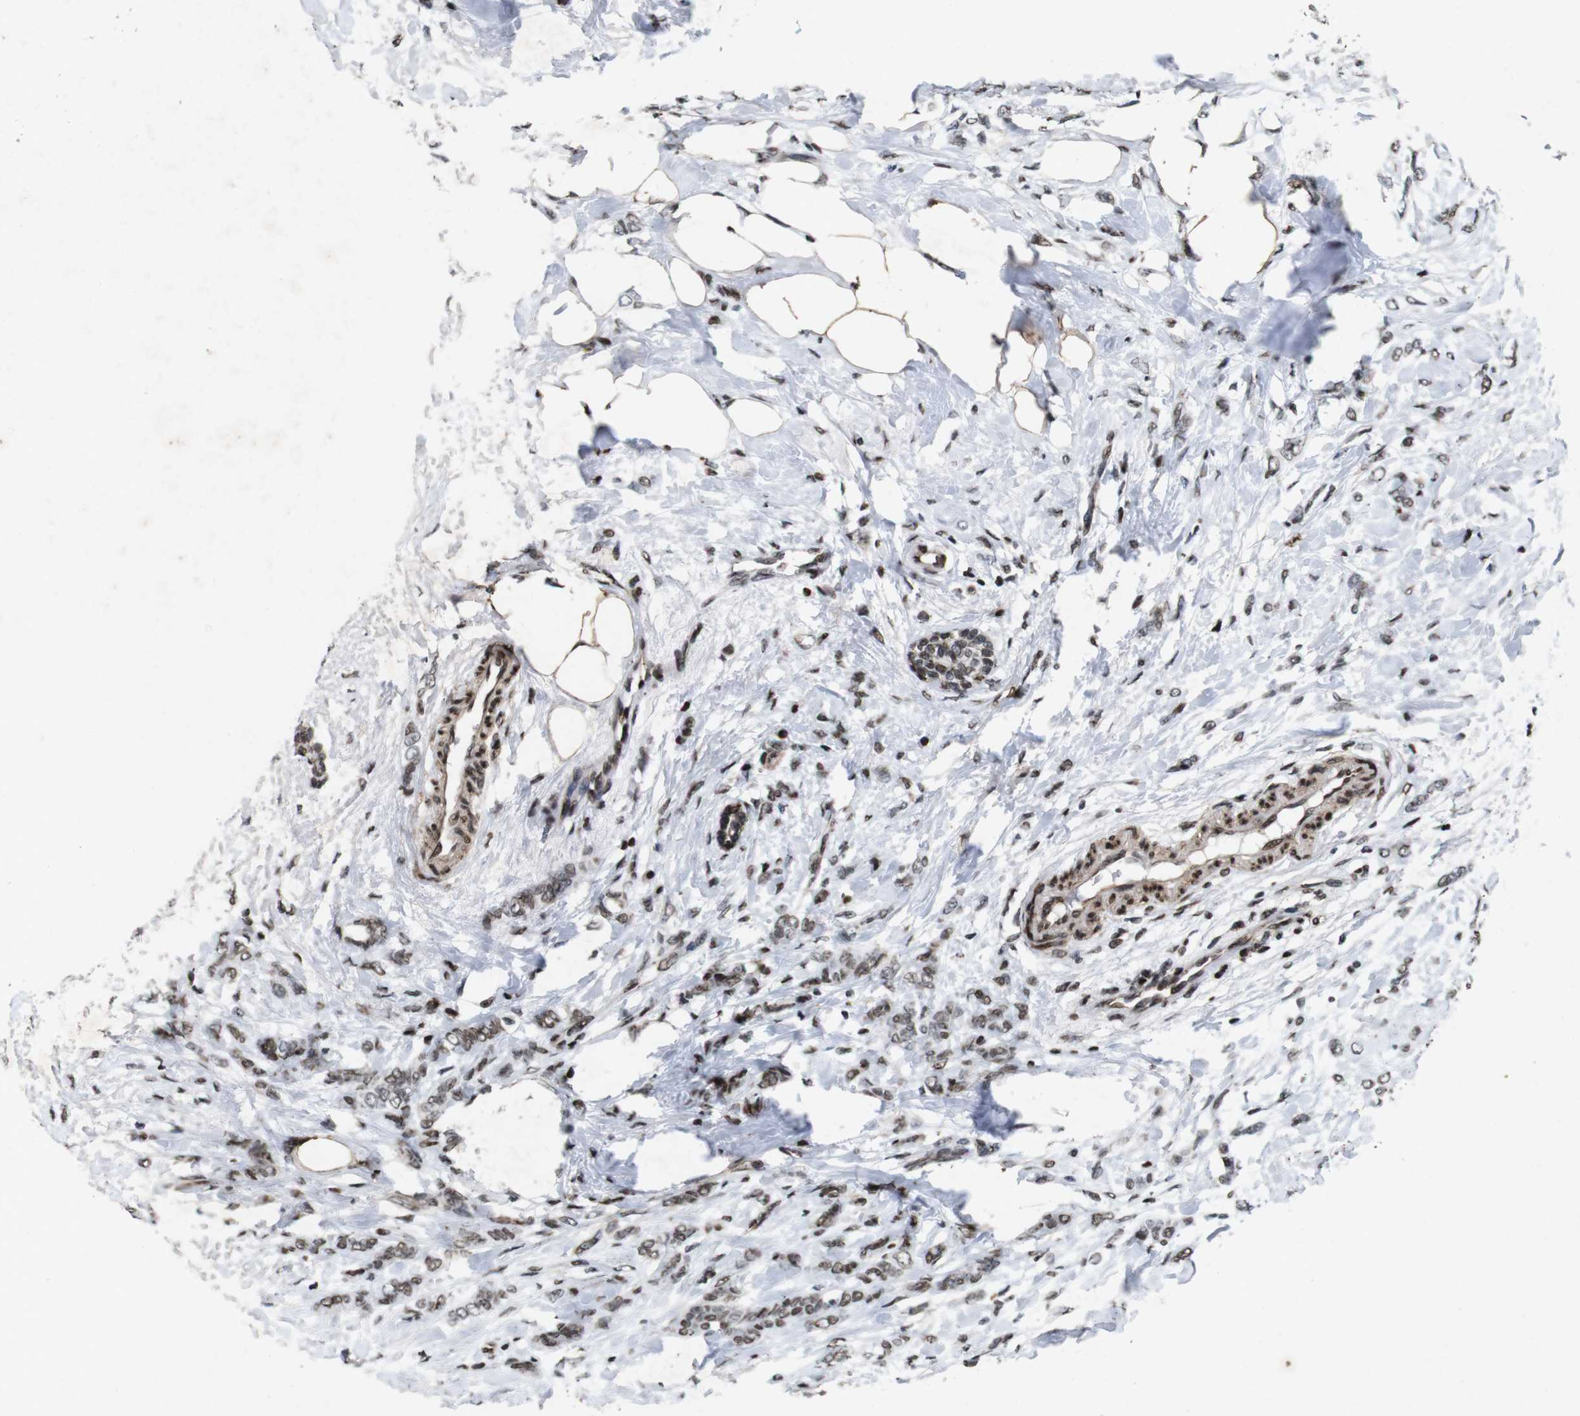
{"staining": {"intensity": "moderate", "quantity": ">75%", "location": "nuclear"}, "tissue": "breast cancer", "cell_type": "Tumor cells", "image_type": "cancer", "snomed": [{"axis": "morphology", "description": "Lobular carcinoma, in situ"}, {"axis": "morphology", "description": "Lobular carcinoma"}, {"axis": "topography", "description": "Breast"}], "caption": "An immunohistochemistry (IHC) photomicrograph of neoplastic tissue is shown. Protein staining in brown labels moderate nuclear positivity in breast lobular carcinoma within tumor cells.", "gene": "MAGEH1", "patient": {"sex": "female", "age": 41}}